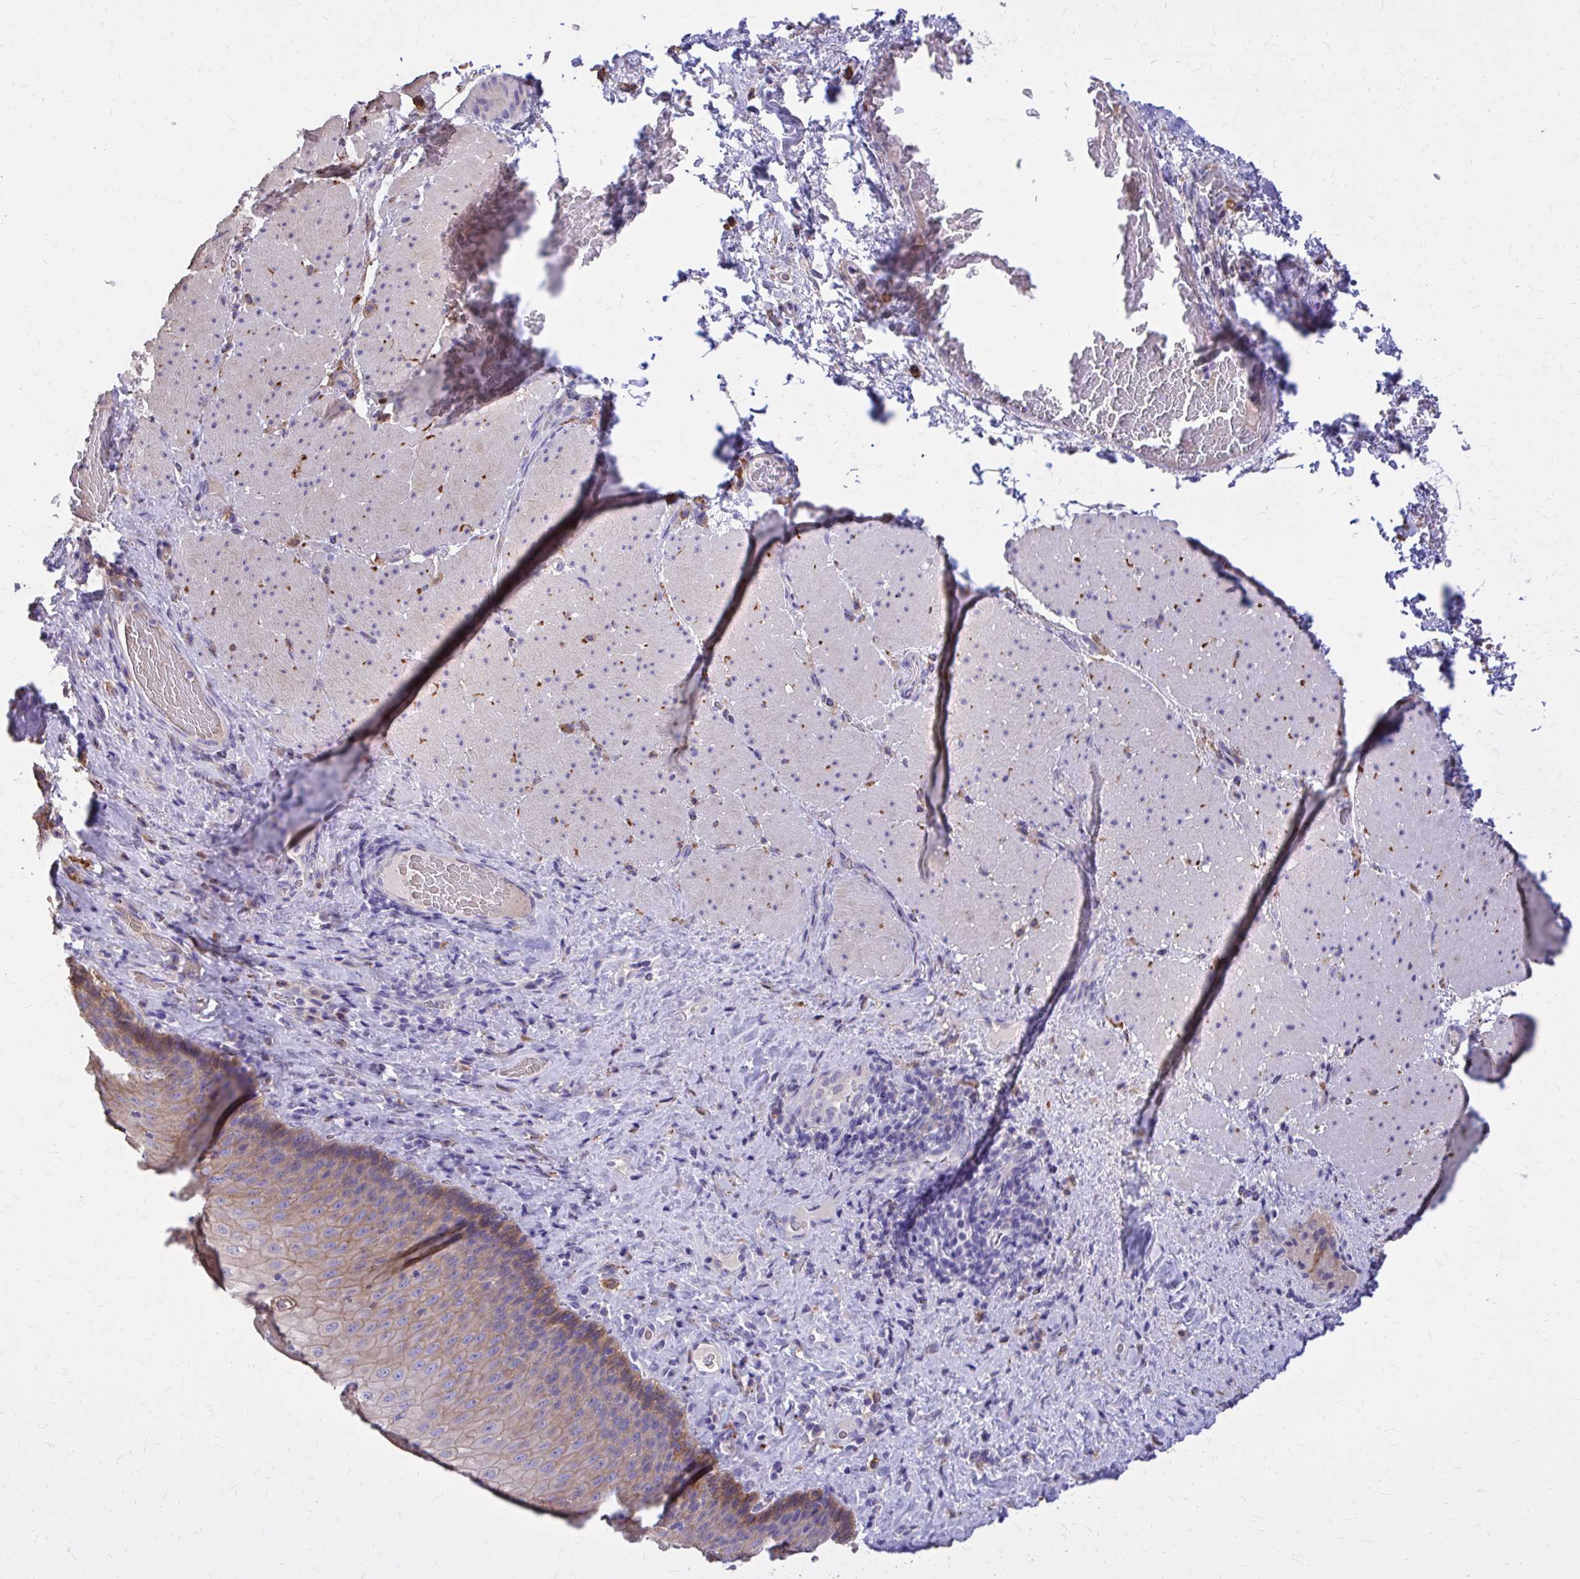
{"staining": {"intensity": "strong", "quantity": "25%-75%", "location": "cytoplasmic/membranous"}, "tissue": "esophagus", "cell_type": "Squamous epithelial cells", "image_type": "normal", "snomed": [{"axis": "morphology", "description": "Normal tissue, NOS"}, {"axis": "topography", "description": "Esophagus"}], "caption": "A micrograph of human esophagus stained for a protein displays strong cytoplasmic/membranous brown staining in squamous epithelial cells. The staining was performed using DAB (3,3'-diaminobenzidine) to visualize the protein expression in brown, while the nuclei were stained in blue with hematoxylin (Magnification: 20x).", "gene": "EPB41L1", "patient": {"sex": "male", "age": 62}}